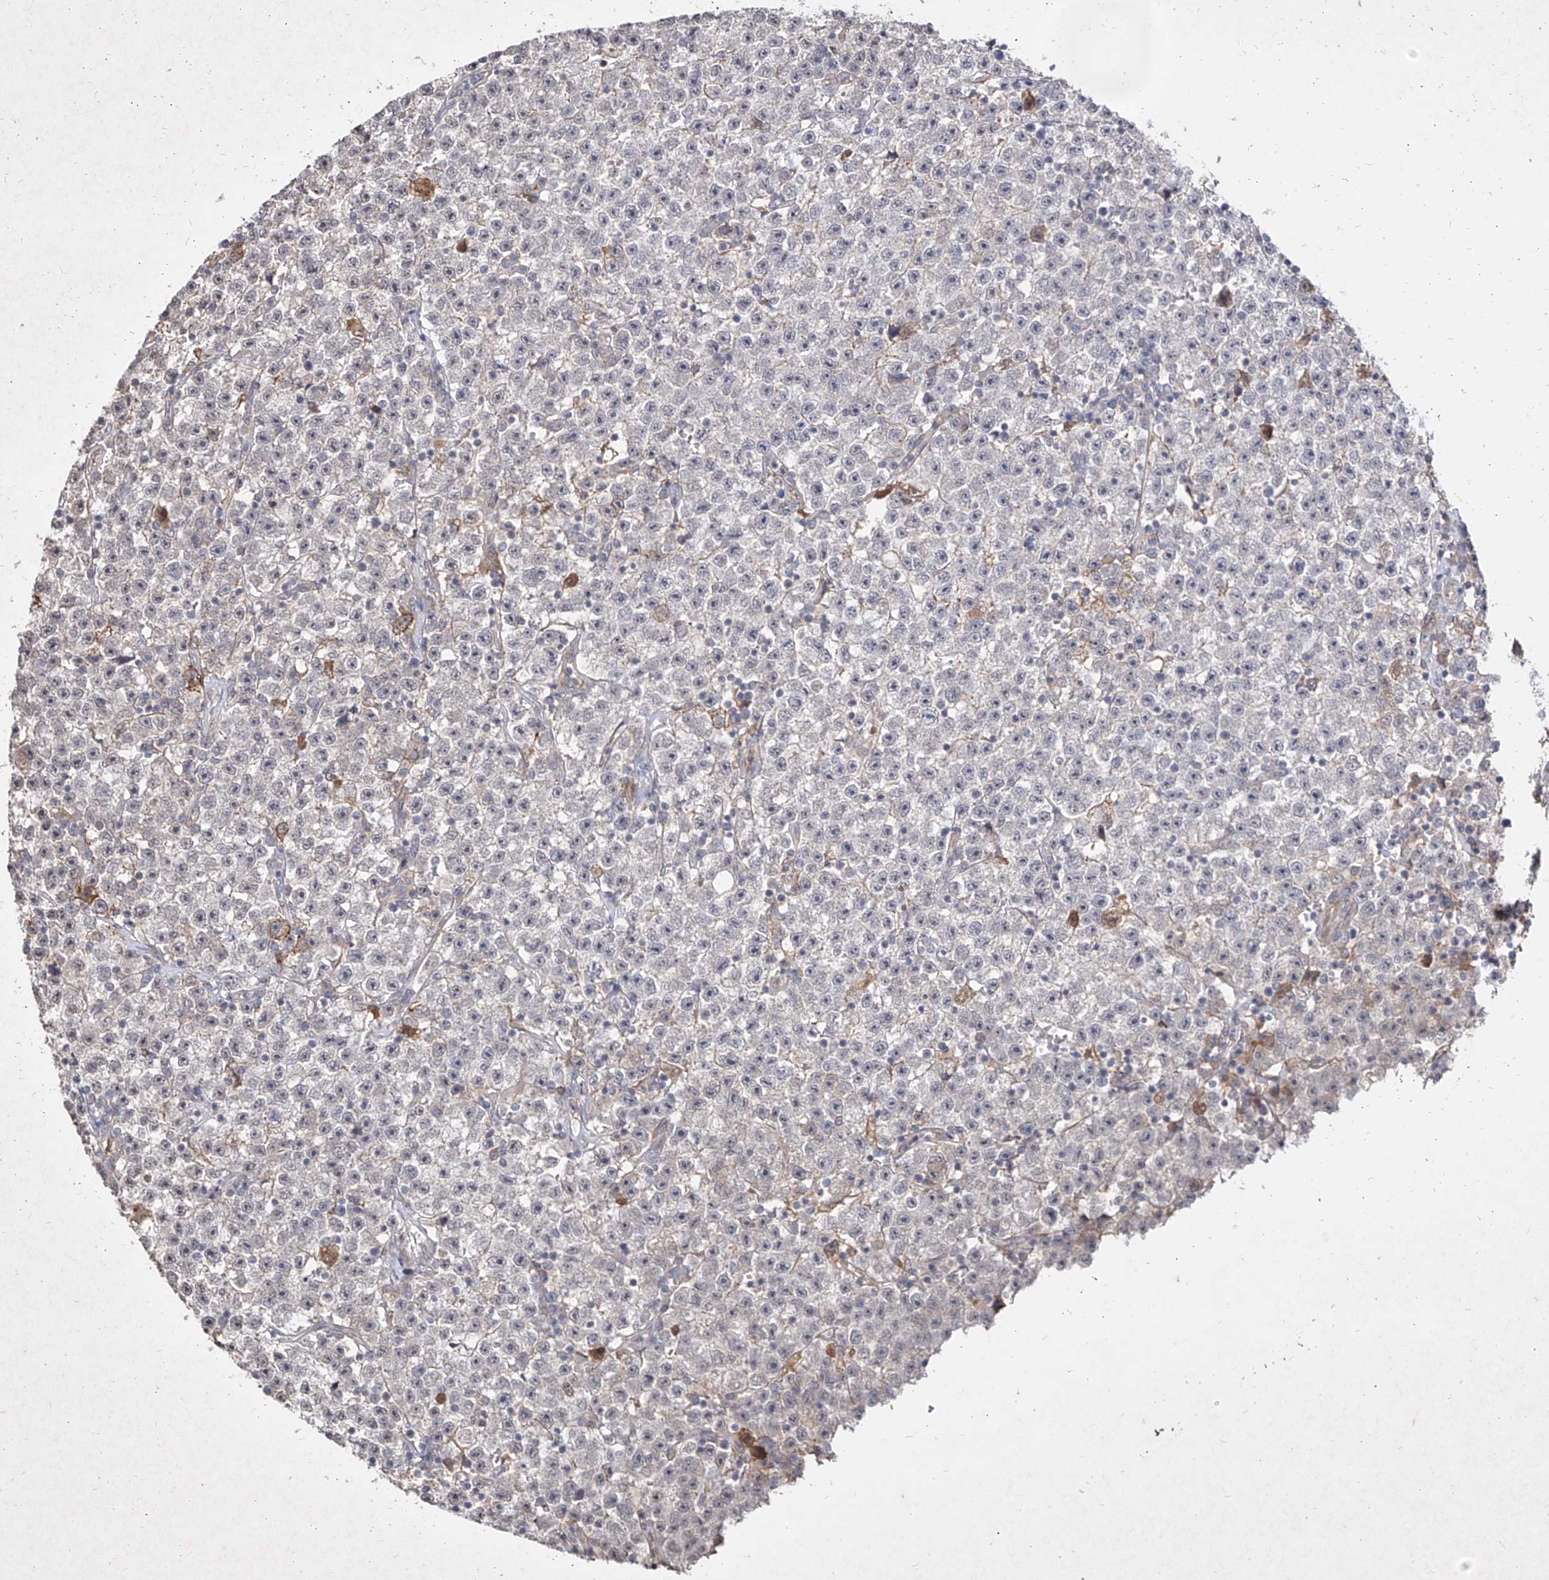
{"staining": {"intensity": "negative", "quantity": "none", "location": "none"}, "tissue": "testis cancer", "cell_type": "Tumor cells", "image_type": "cancer", "snomed": [{"axis": "morphology", "description": "Seminoma, NOS"}, {"axis": "topography", "description": "Testis"}], "caption": "Human testis cancer stained for a protein using immunohistochemistry (IHC) exhibits no positivity in tumor cells.", "gene": "C4A", "patient": {"sex": "male", "age": 22}}